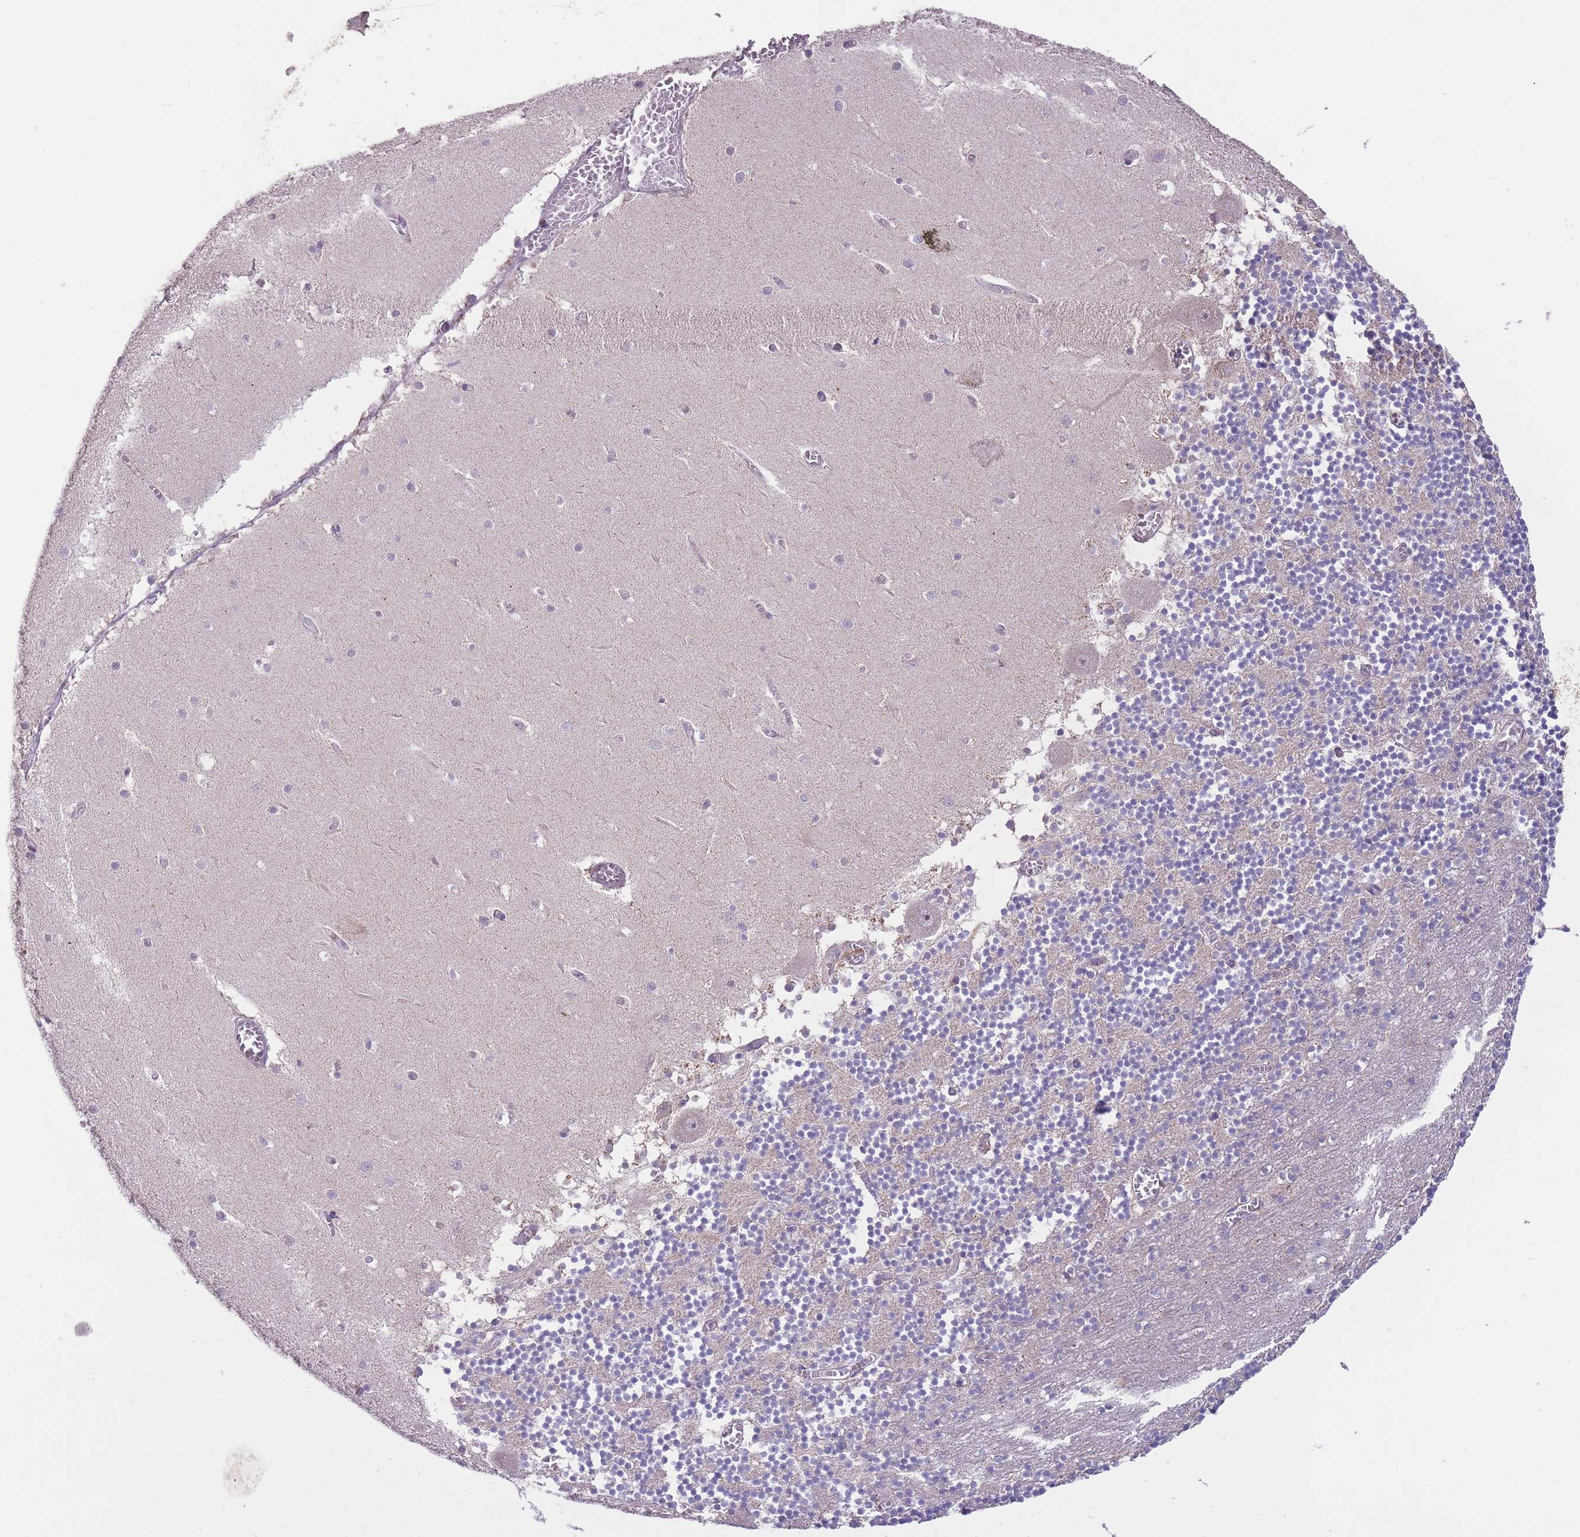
{"staining": {"intensity": "negative", "quantity": "none", "location": "none"}, "tissue": "cerebellum", "cell_type": "Cells in granular layer", "image_type": "normal", "snomed": [{"axis": "morphology", "description": "Normal tissue, NOS"}, {"axis": "topography", "description": "Cerebellum"}], "caption": "Immunohistochemistry (IHC) image of benign cerebellum: cerebellum stained with DAB (3,3'-diaminobenzidine) exhibits no significant protein positivity in cells in granular layer.", "gene": "MCIDAS", "patient": {"sex": "female", "age": 28}}